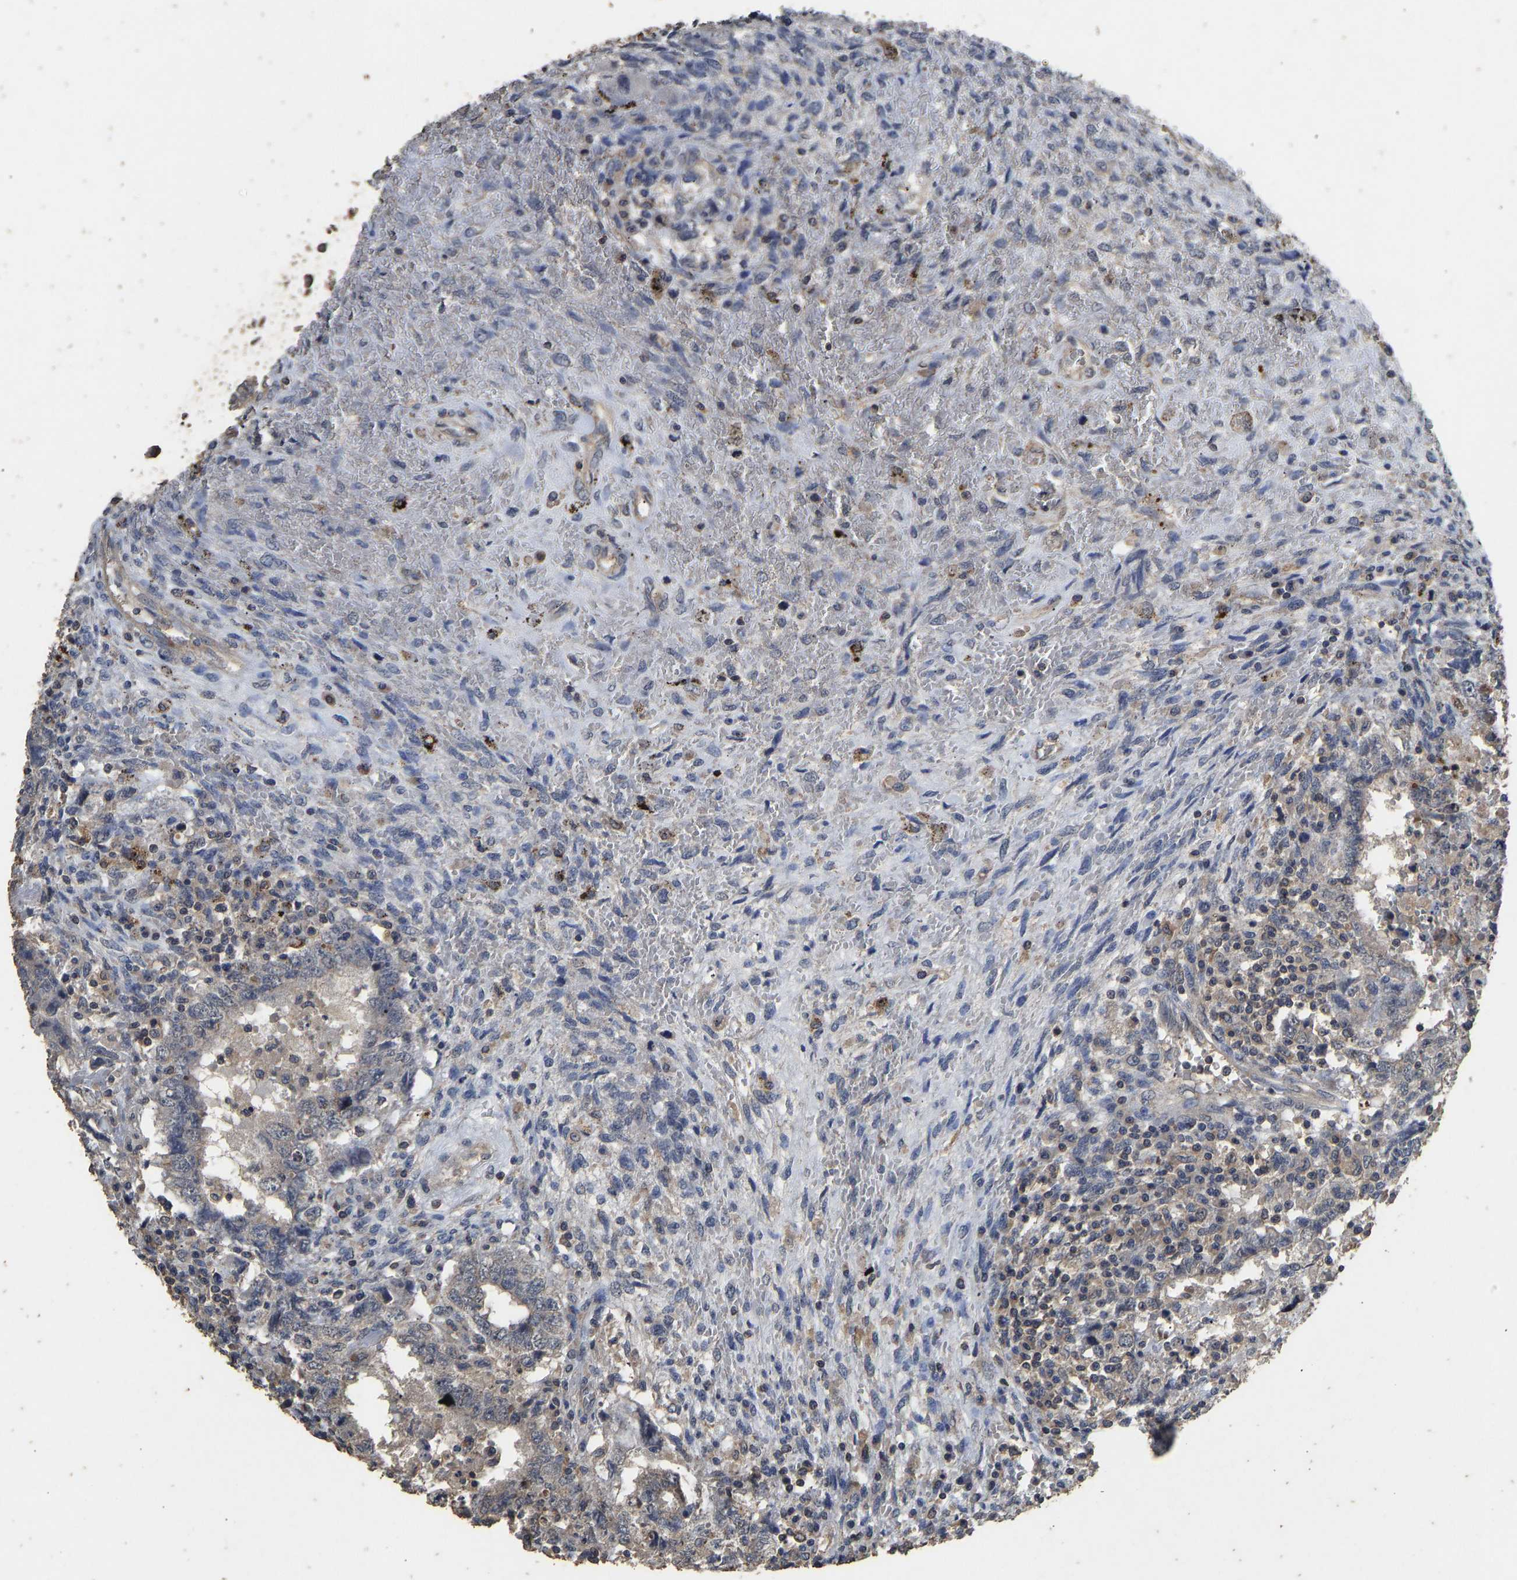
{"staining": {"intensity": "negative", "quantity": "none", "location": "none"}, "tissue": "testis cancer", "cell_type": "Tumor cells", "image_type": "cancer", "snomed": [{"axis": "morphology", "description": "Carcinoma, Embryonal, NOS"}, {"axis": "topography", "description": "Testis"}], "caption": "Testis embryonal carcinoma stained for a protein using immunohistochemistry displays no positivity tumor cells.", "gene": "CIDEC", "patient": {"sex": "male", "age": 26}}